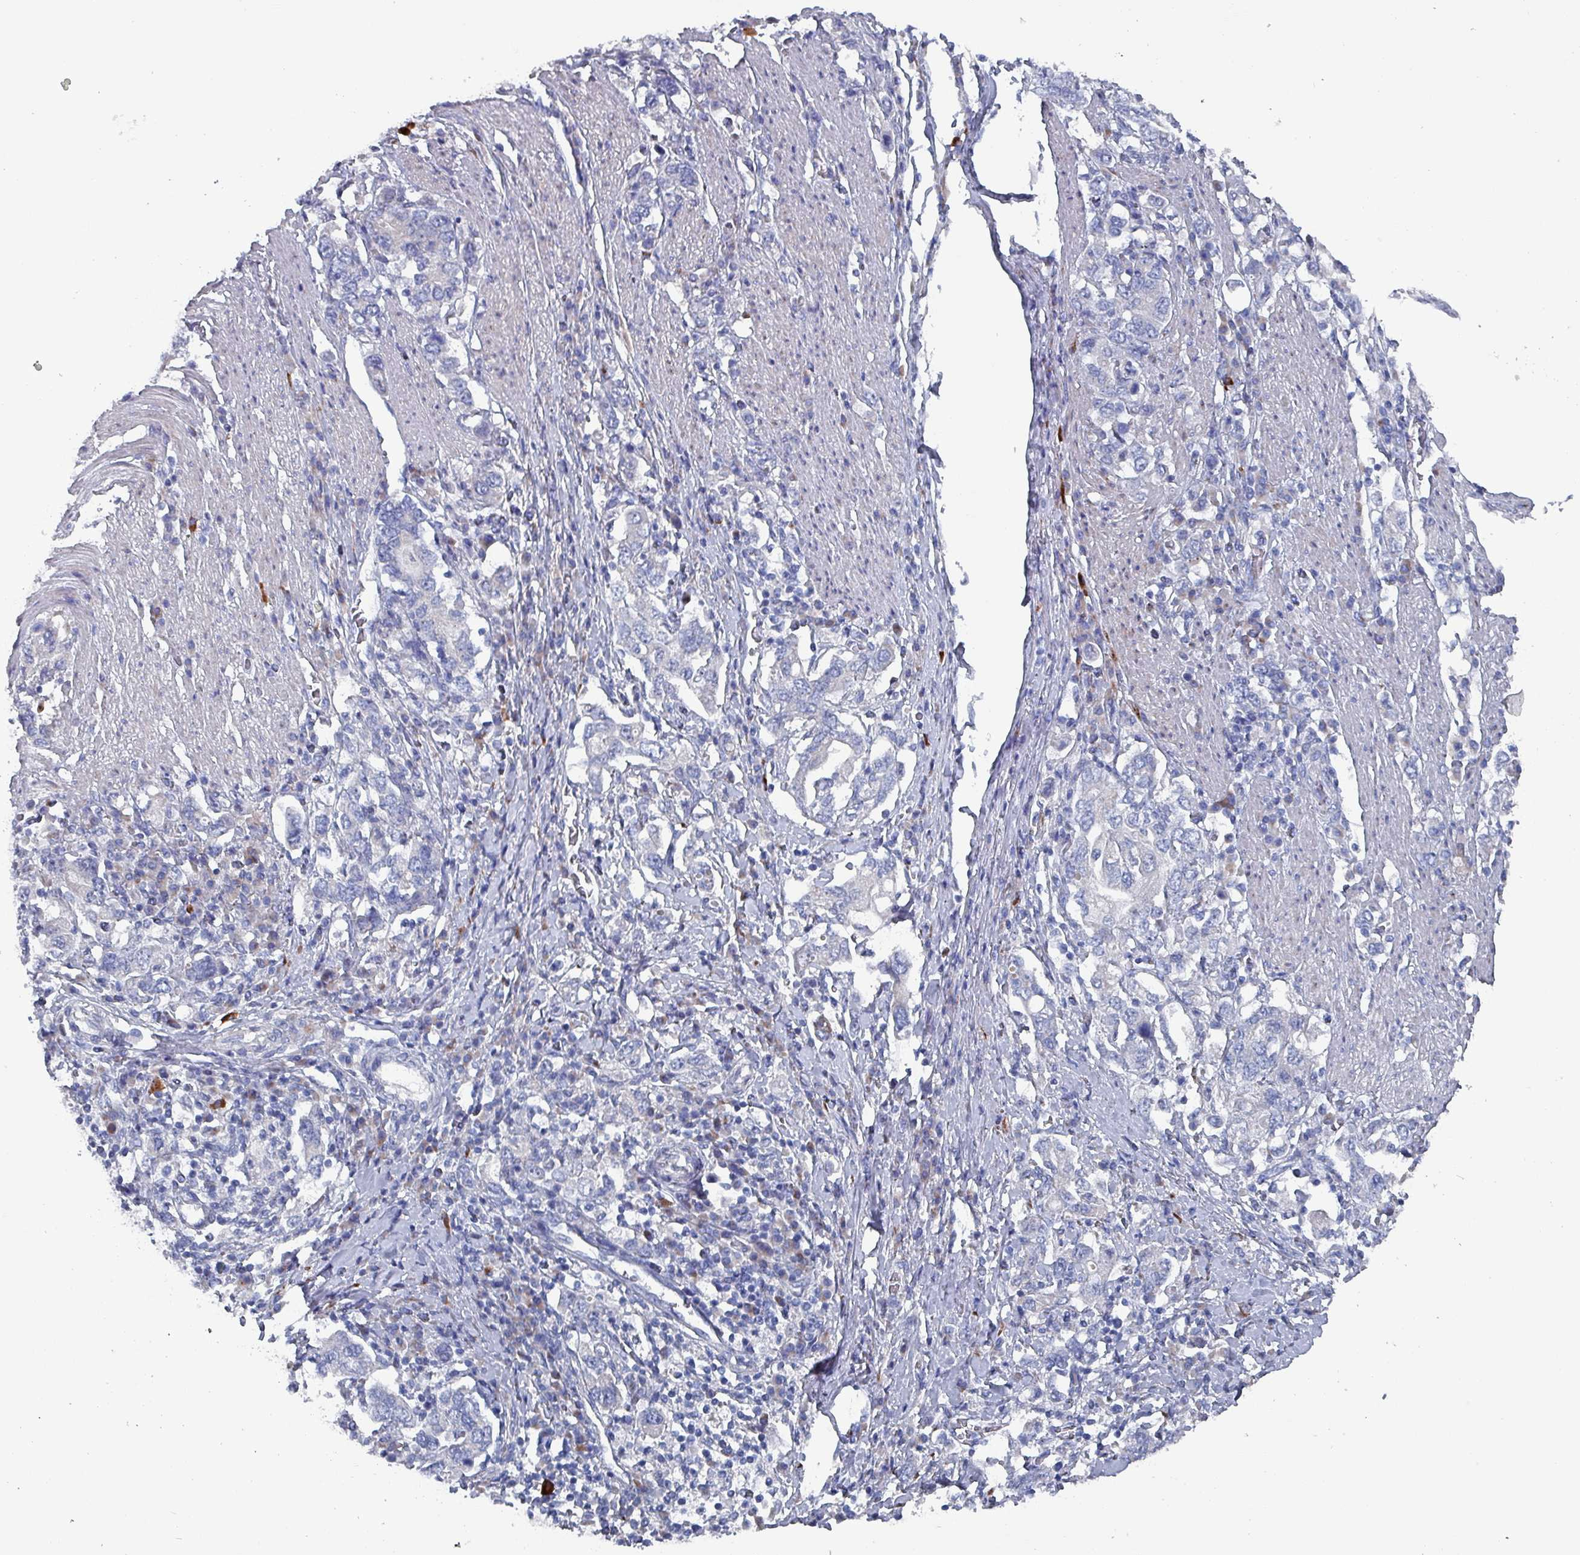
{"staining": {"intensity": "negative", "quantity": "none", "location": "none"}, "tissue": "stomach cancer", "cell_type": "Tumor cells", "image_type": "cancer", "snomed": [{"axis": "morphology", "description": "Adenocarcinoma, NOS"}, {"axis": "topography", "description": "Stomach, upper"}, {"axis": "topography", "description": "Stomach"}], "caption": "Photomicrograph shows no protein positivity in tumor cells of adenocarcinoma (stomach) tissue.", "gene": "DRD5", "patient": {"sex": "male", "age": 62}}